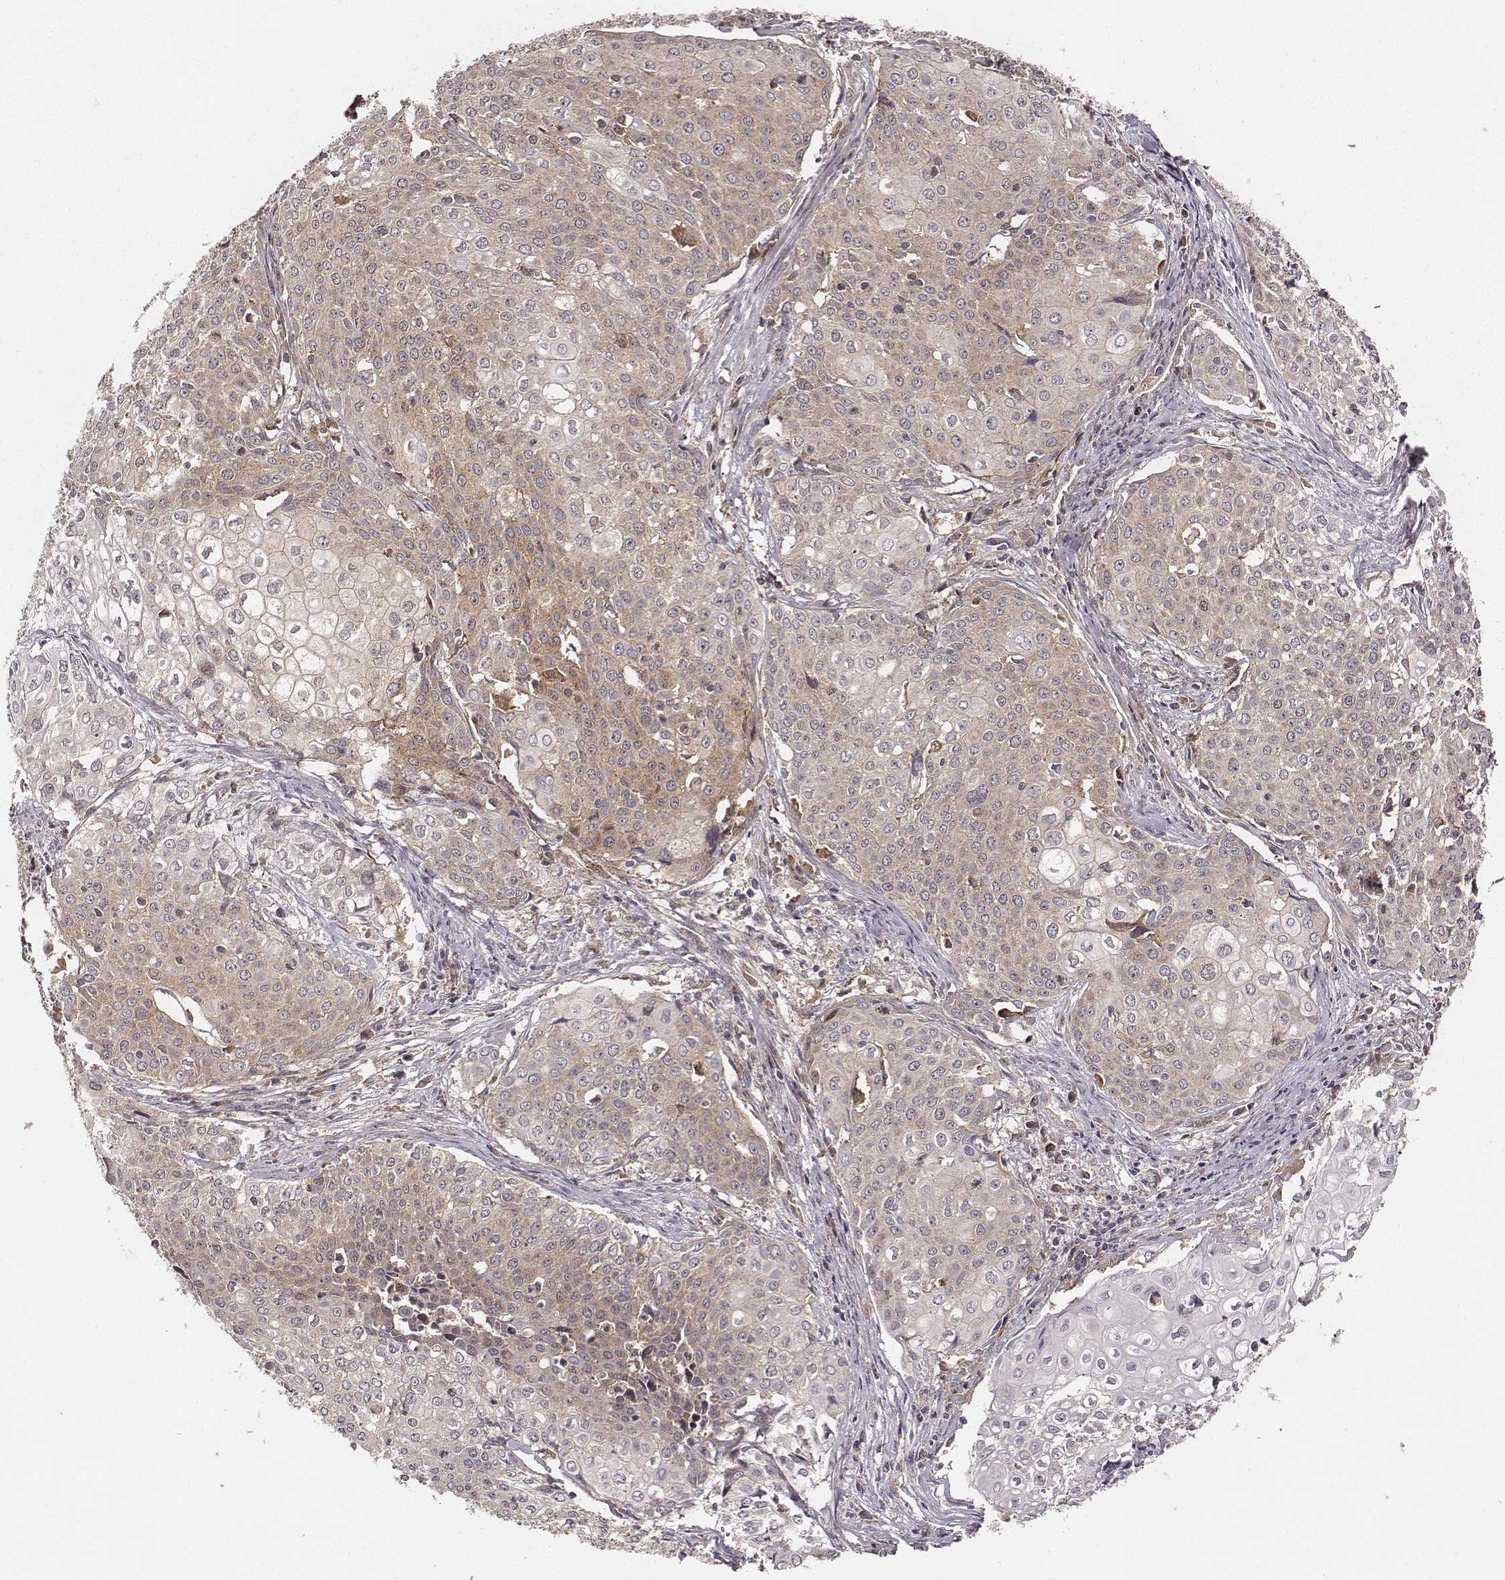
{"staining": {"intensity": "moderate", "quantity": "<25%", "location": "cytoplasmic/membranous"}, "tissue": "cervical cancer", "cell_type": "Tumor cells", "image_type": "cancer", "snomed": [{"axis": "morphology", "description": "Squamous cell carcinoma, NOS"}, {"axis": "topography", "description": "Cervix"}], "caption": "A micrograph of cervical cancer stained for a protein displays moderate cytoplasmic/membranous brown staining in tumor cells.", "gene": "VPS26A", "patient": {"sex": "female", "age": 39}}